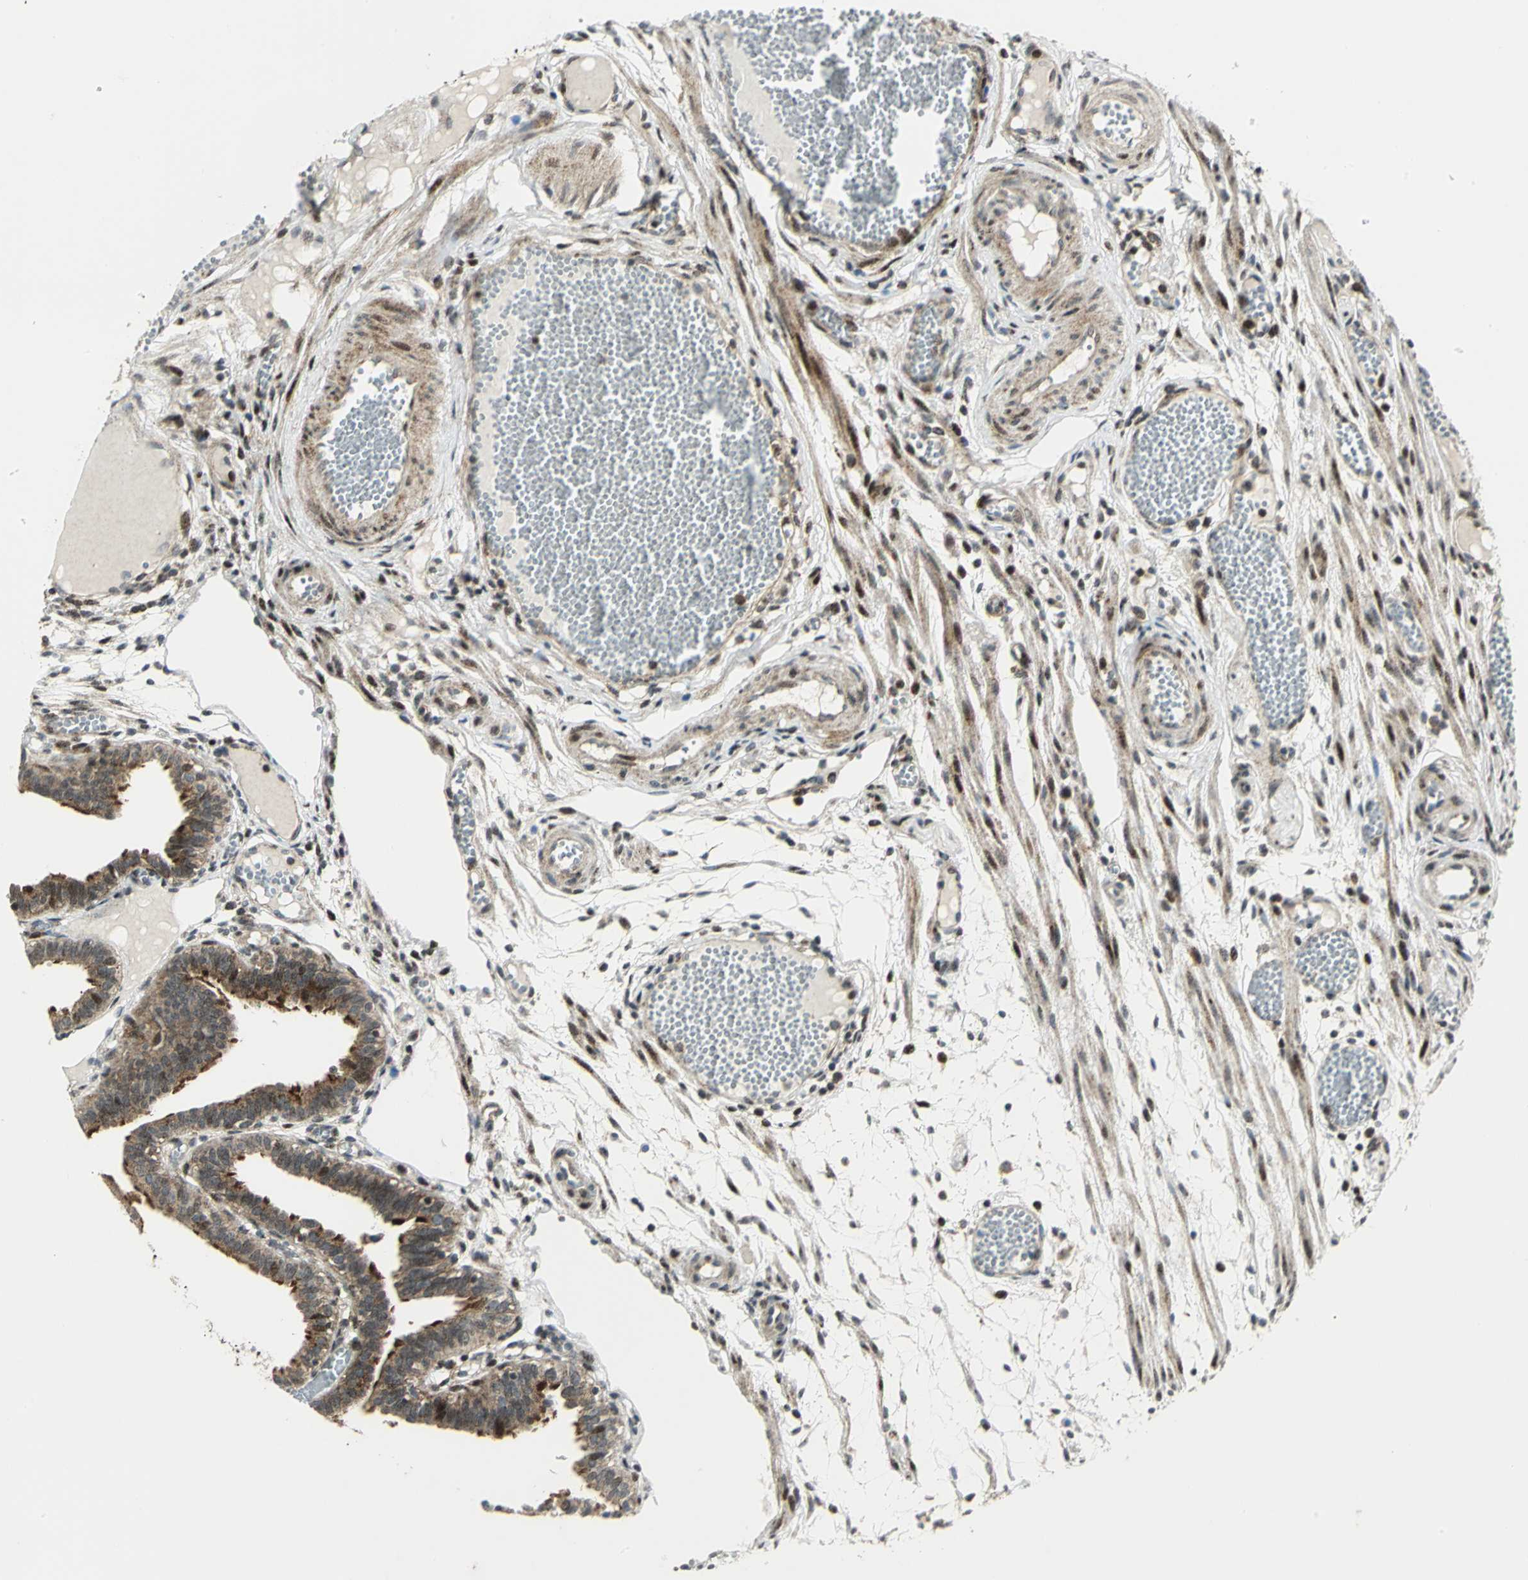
{"staining": {"intensity": "moderate", "quantity": ">75%", "location": "cytoplasmic/membranous,nuclear"}, "tissue": "fallopian tube", "cell_type": "Glandular cells", "image_type": "normal", "snomed": [{"axis": "morphology", "description": "Normal tissue, NOS"}, {"axis": "topography", "description": "Fallopian tube"}], "caption": "Immunohistochemical staining of unremarkable fallopian tube displays medium levels of moderate cytoplasmic/membranous,nuclear staining in about >75% of glandular cells.", "gene": "ATP6V1A", "patient": {"sex": "female", "age": 29}}